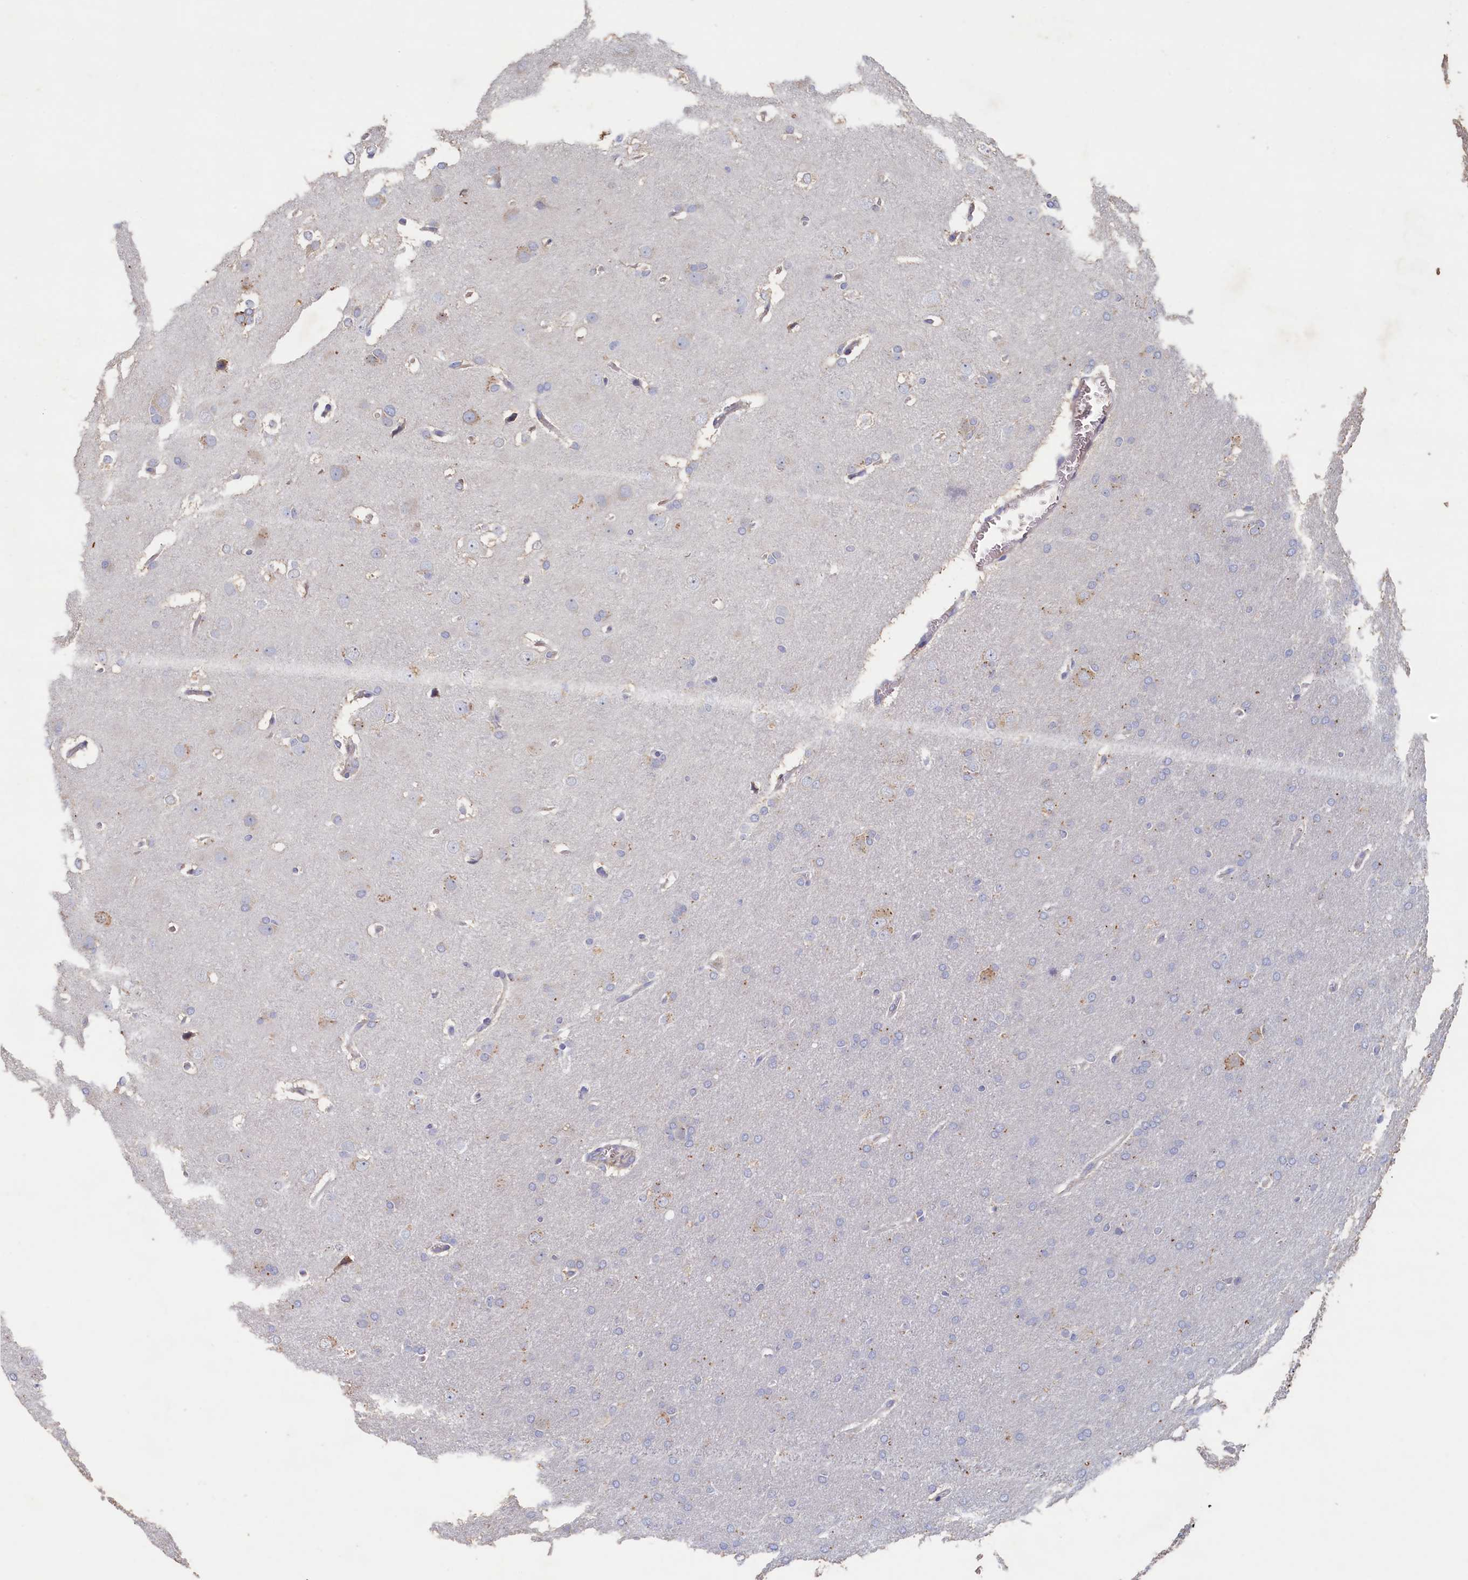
{"staining": {"intensity": "negative", "quantity": "none", "location": "none"}, "tissue": "glioma", "cell_type": "Tumor cells", "image_type": "cancer", "snomed": [{"axis": "morphology", "description": "Glioma, malignant, Low grade"}, {"axis": "topography", "description": "Brain"}], "caption": "This is an IHC micrograph of human malignant low-grade glioma. There is no expression in tumor cells.", "gene": "CBLIF", "patient": {"sex": "female", "age": 32}}